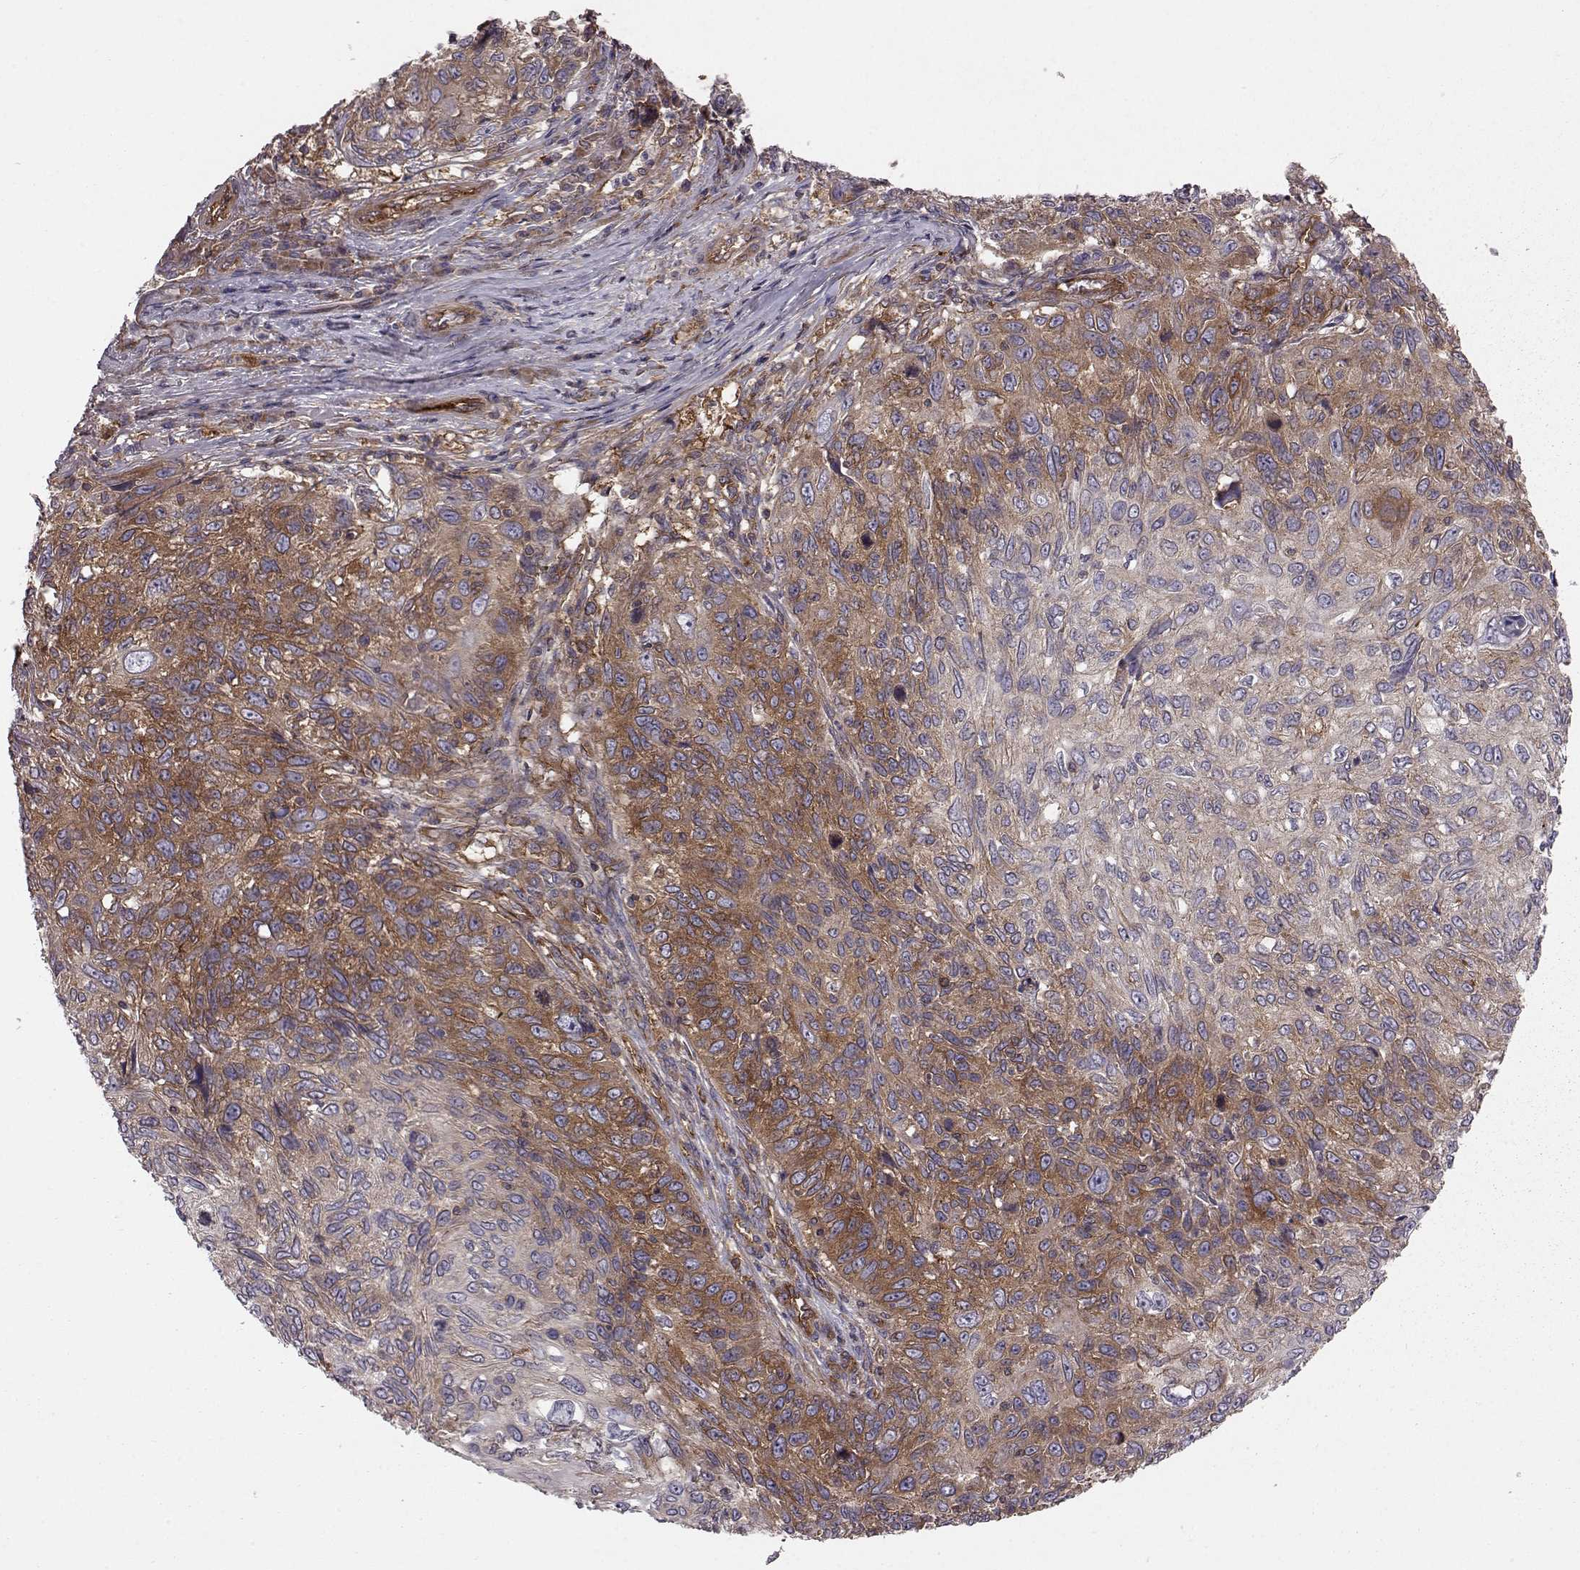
{"staining": {"intensity": "moderate", "quantity": ">75%", "location": "cytoplasmic/membranous"}, "tissue": "skin cancer", "cell_type": "Tumor cells", "image_type": "cancer", "snomed": [{"axis": "morphology", "description": "Squamous cell carcinoma, NOS"}, {"axis": "topography", "description": "Skin"}], "caption": "DAB (3,3'-diaminobenzidine) immunohistochemical staining of skin cancer (squamous cell carcinoma) reveals moderate cytoplasmic/membranous protein expression in approximately >75% of tumor cells. (IHC, brightfield microscopy, high magnification).", "gene": "RABGAP1", "patient": {"sex": "male", "age": 92}}